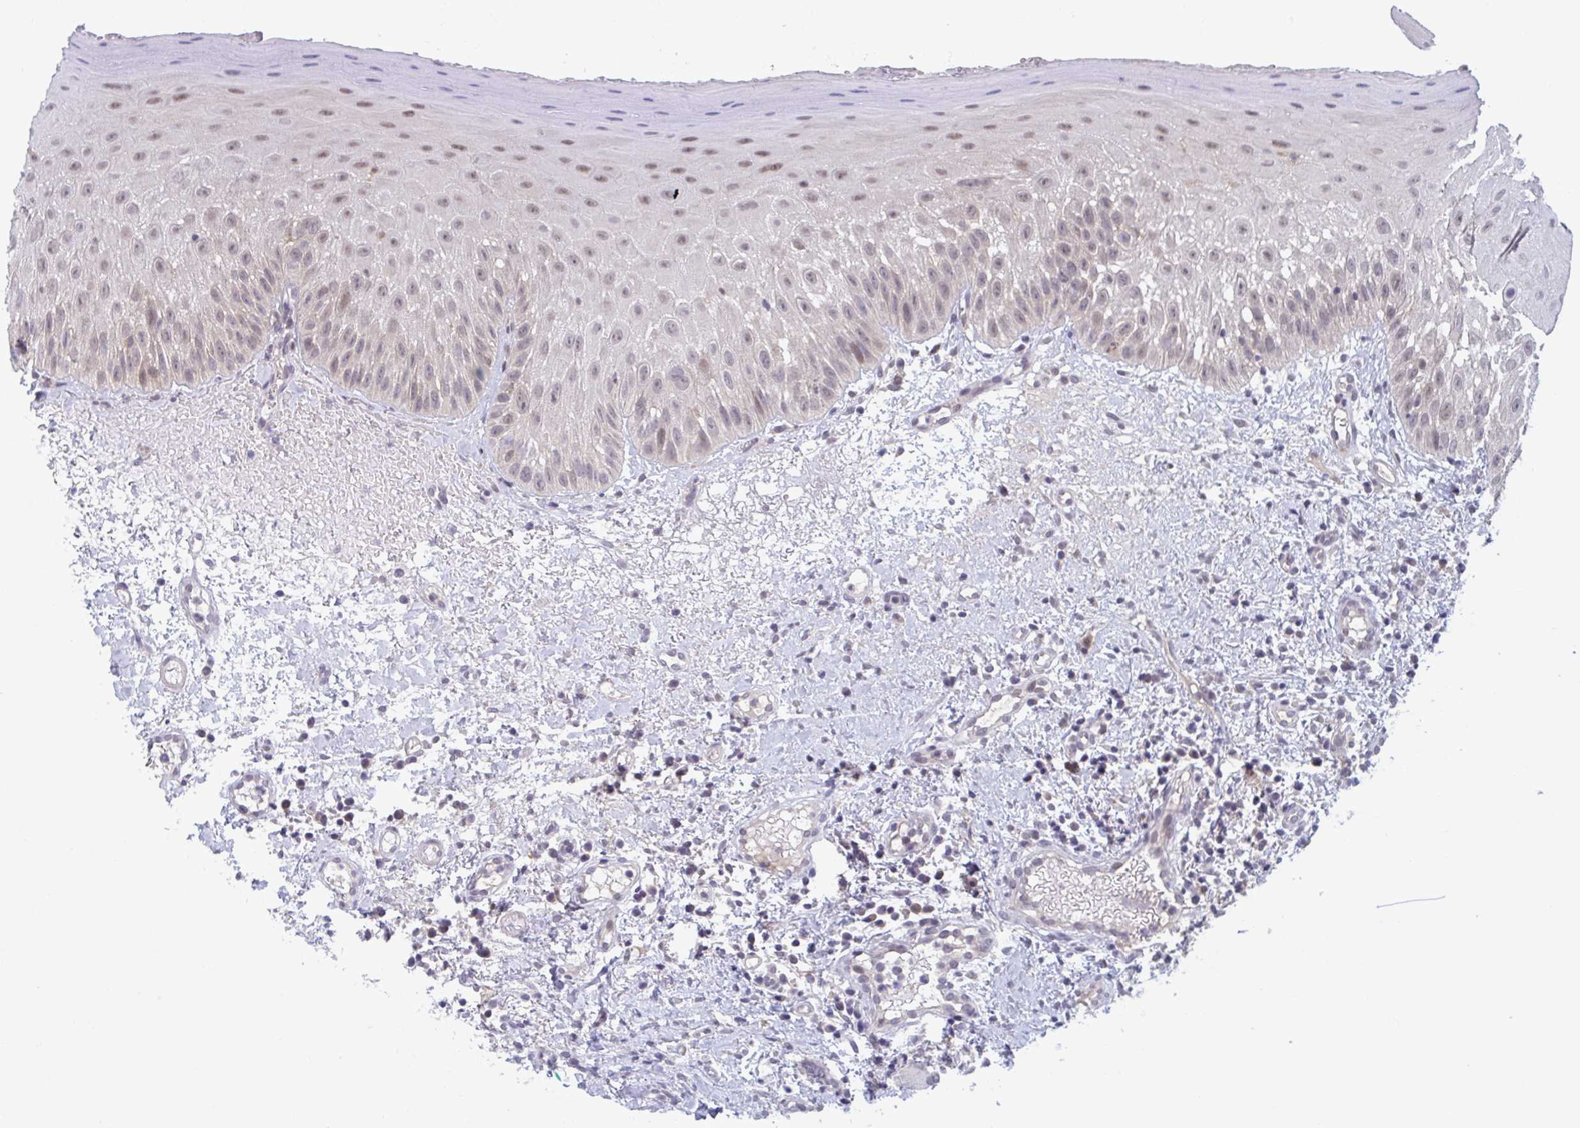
{"staining": {"intensity": "moderate", "quantity": "<25%", "location": "cytoplasmic/membranous,nuclear"}, "tissue": "oral mucosa", "cell_type": "Squamous epithelial cells", "image_type": "normal", "snomed": [{"axis": "morphology", "description": "Normal tissue, NOS"}, {"axis": "topography", "description": "Oral tissue"}, {"axis": "topography", "description": "Tounge, NOS"}], "caption": "Immunohistochemical staining of benign oral mucosa exhibits moderate cytoplasmic/membranous,nuclear protein staining in about <25% of squamous epithelial cells.", "gene": "RIOK1", "patient": {"sex": "male", "age": 83}}